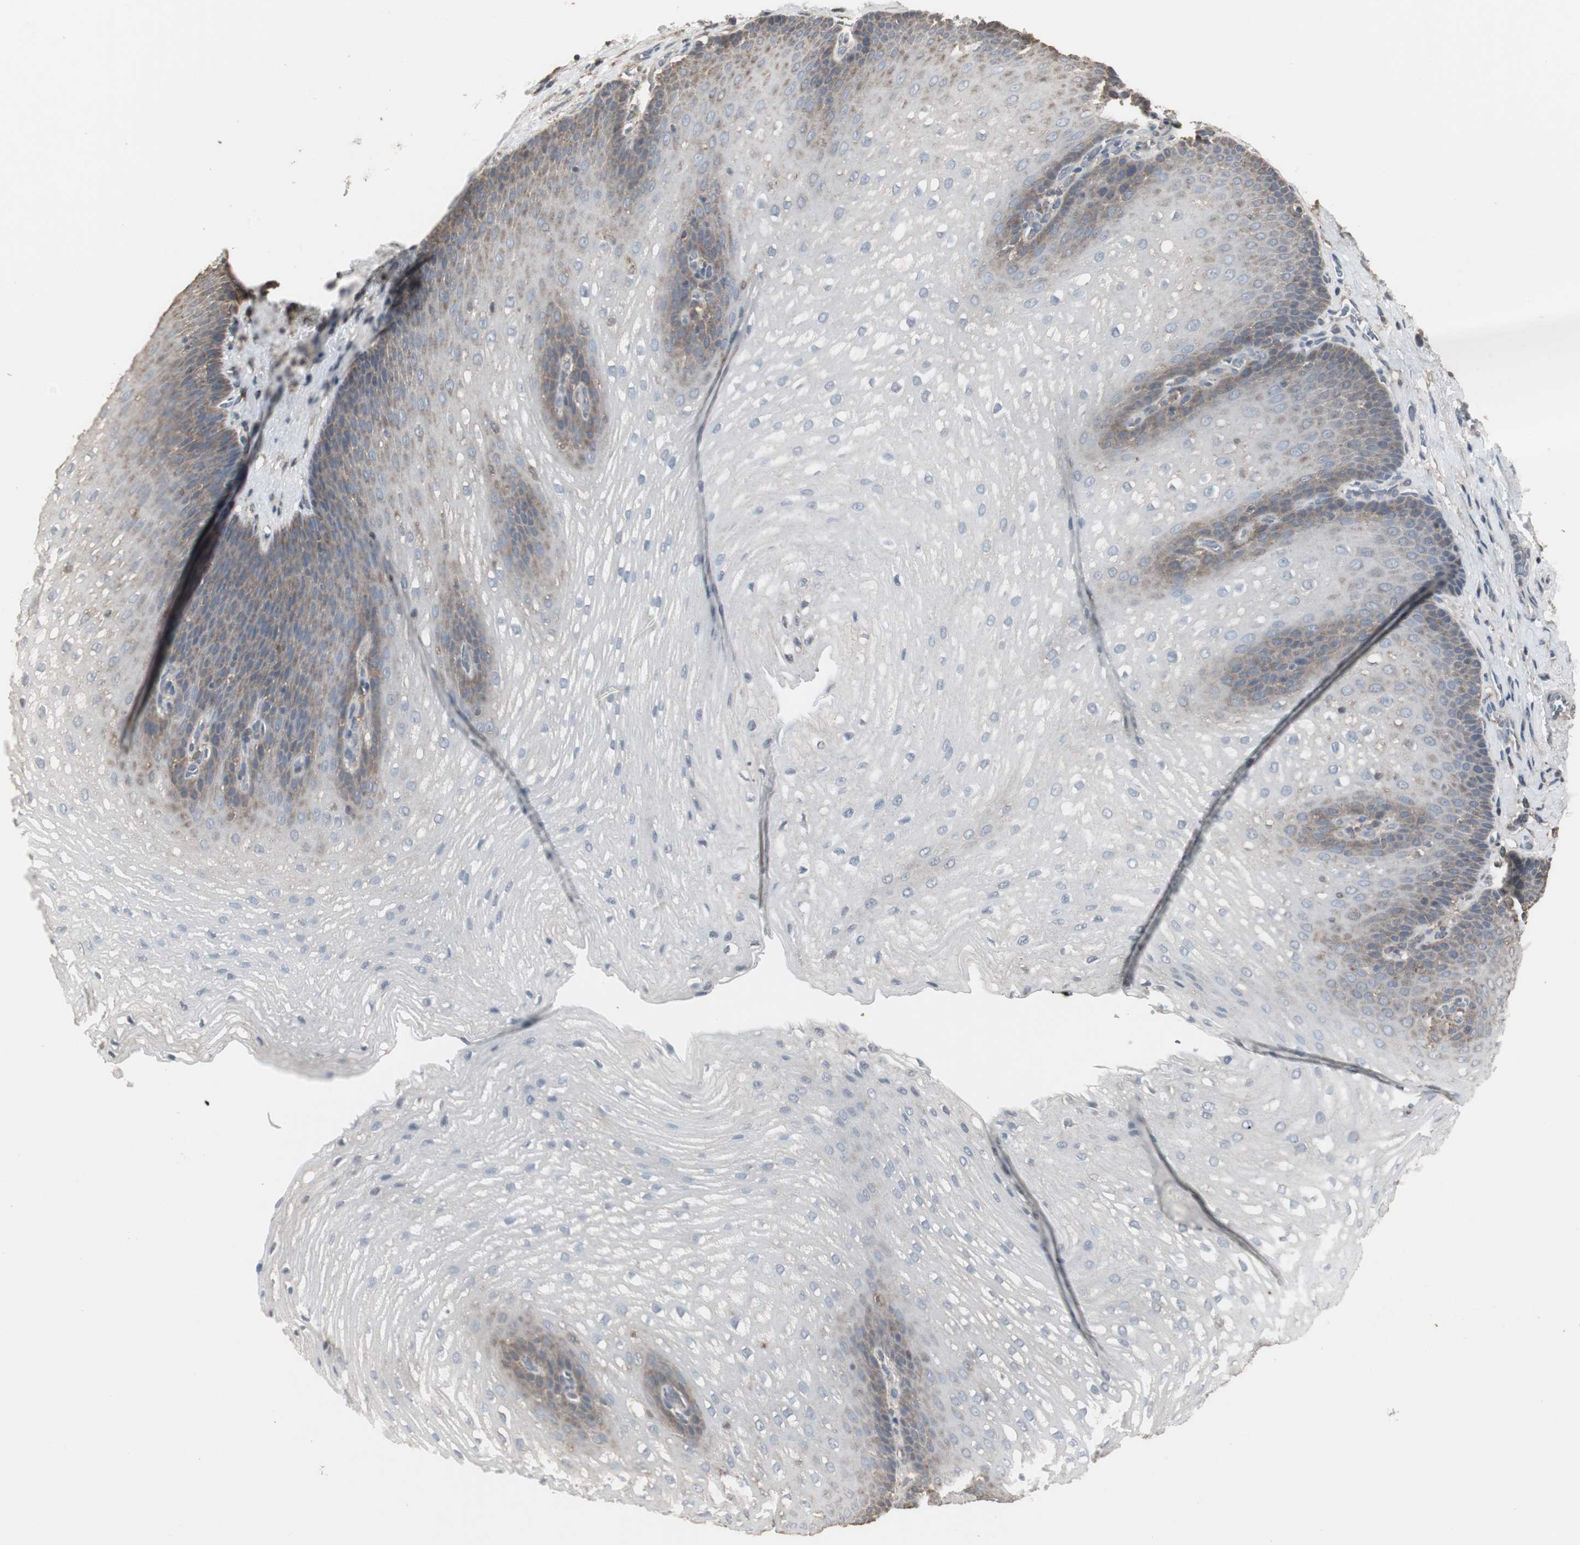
{"staining": {"intensity": "weak", "quantity": "25%-75%", "location": "cytoplasmic/membranous"}, "tissue": "esophagus", "cell_type": "Squamous epithelial cells", "image_type": "normal", "snomed": [{"axis": "morphology", "description": "Normal tissue, NOS"}, {"axis": "topography", "description": "Esophagus"}], "caption": "Squamous epithelial cells display low levels of weak cytoplasmic/membranous staining in approximately 25%-75% of cells in unremarkable human esophagus.", "gene": "HPRT1", "patient": {"sex": "male", "age": 48}}